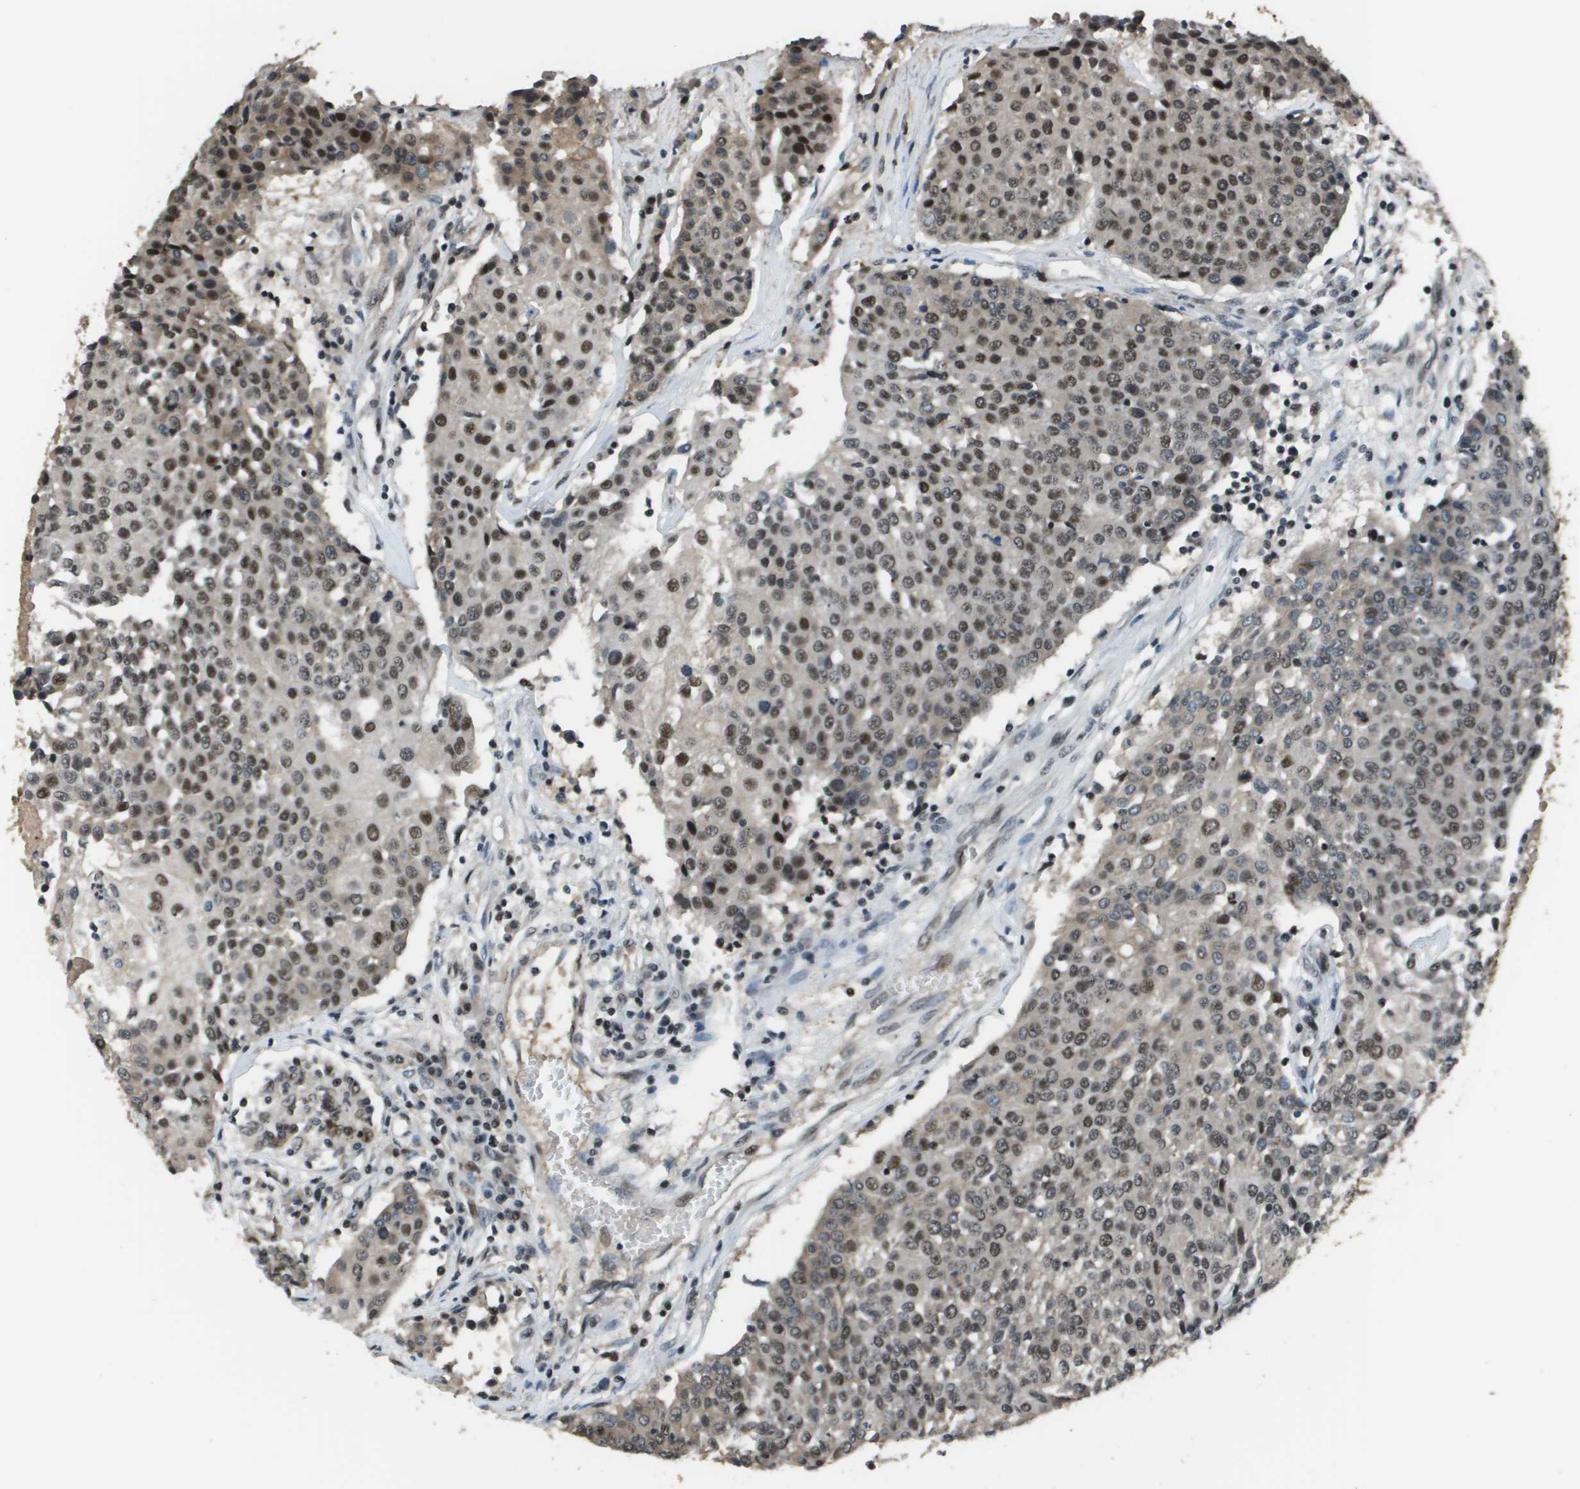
{"staining": {"intensity": "strong", "quantity": ">75%", "location": "nuclear"}, "tissue": "urothelial cancer", "cell_type": "Tumor cells", "image_type": "cancer", "snomed": [{"axis": "morphology", "description": "Urothelial carcinoma, High grade"}, {"axis": "topography", "description": "Urinary bladder"}], "caption": "High-grade urothelial carcinoma stained with DAB (3,3'-diaminobenzidine) immunohistochemistry shows high levels of strong nuclear expression in approximately >75% of tumor cells.", "gene": "THRAP3", "patient": {"sex": "female", "age": 85}}